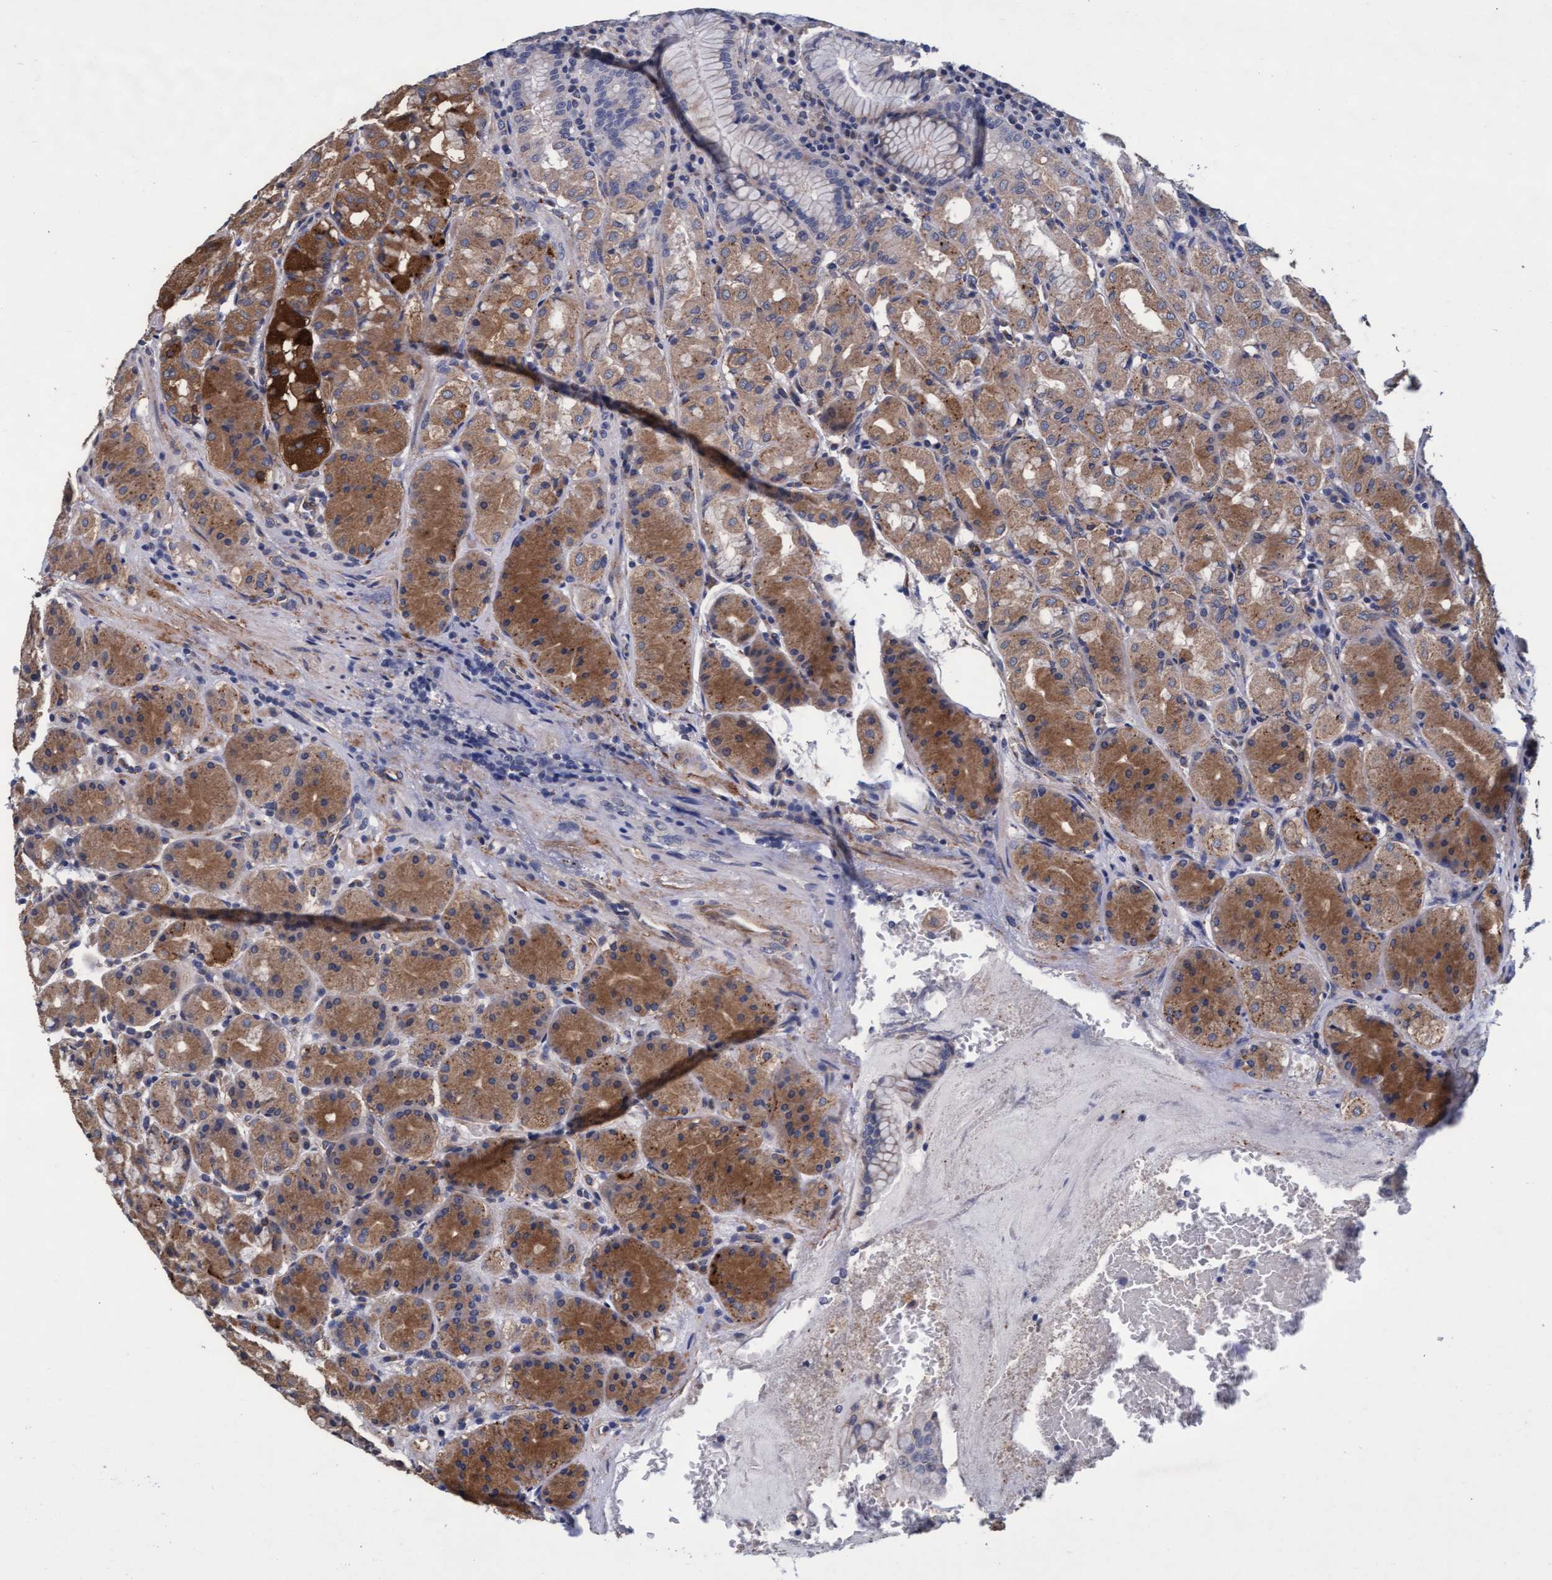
{"staining": {"intensity": "moderate", "quantity": "25%-75%", "location": "cytoplasmic/membranous"}, "tissue": "stomach", "cell_type": "Glandular cells", "image_type": "normal", "snomed": [{"axis": "morphology", "description": "Normal tissue, NOS"}, {"axis": "topography", "description": "Stomach"}, {"axis": "topography", "description": "Stomach, lower"}], "caption": "Benign stomach was stained to show a protein in brown. There is medium levels of moderate cytoplasmic/membranous positivity in approximately 25%-75% of glandular cells. (DAB IHC with brightfield microscopy, high magnification).", "gene": "CPQ", "patient": {"sex": "female", "age": 56}}